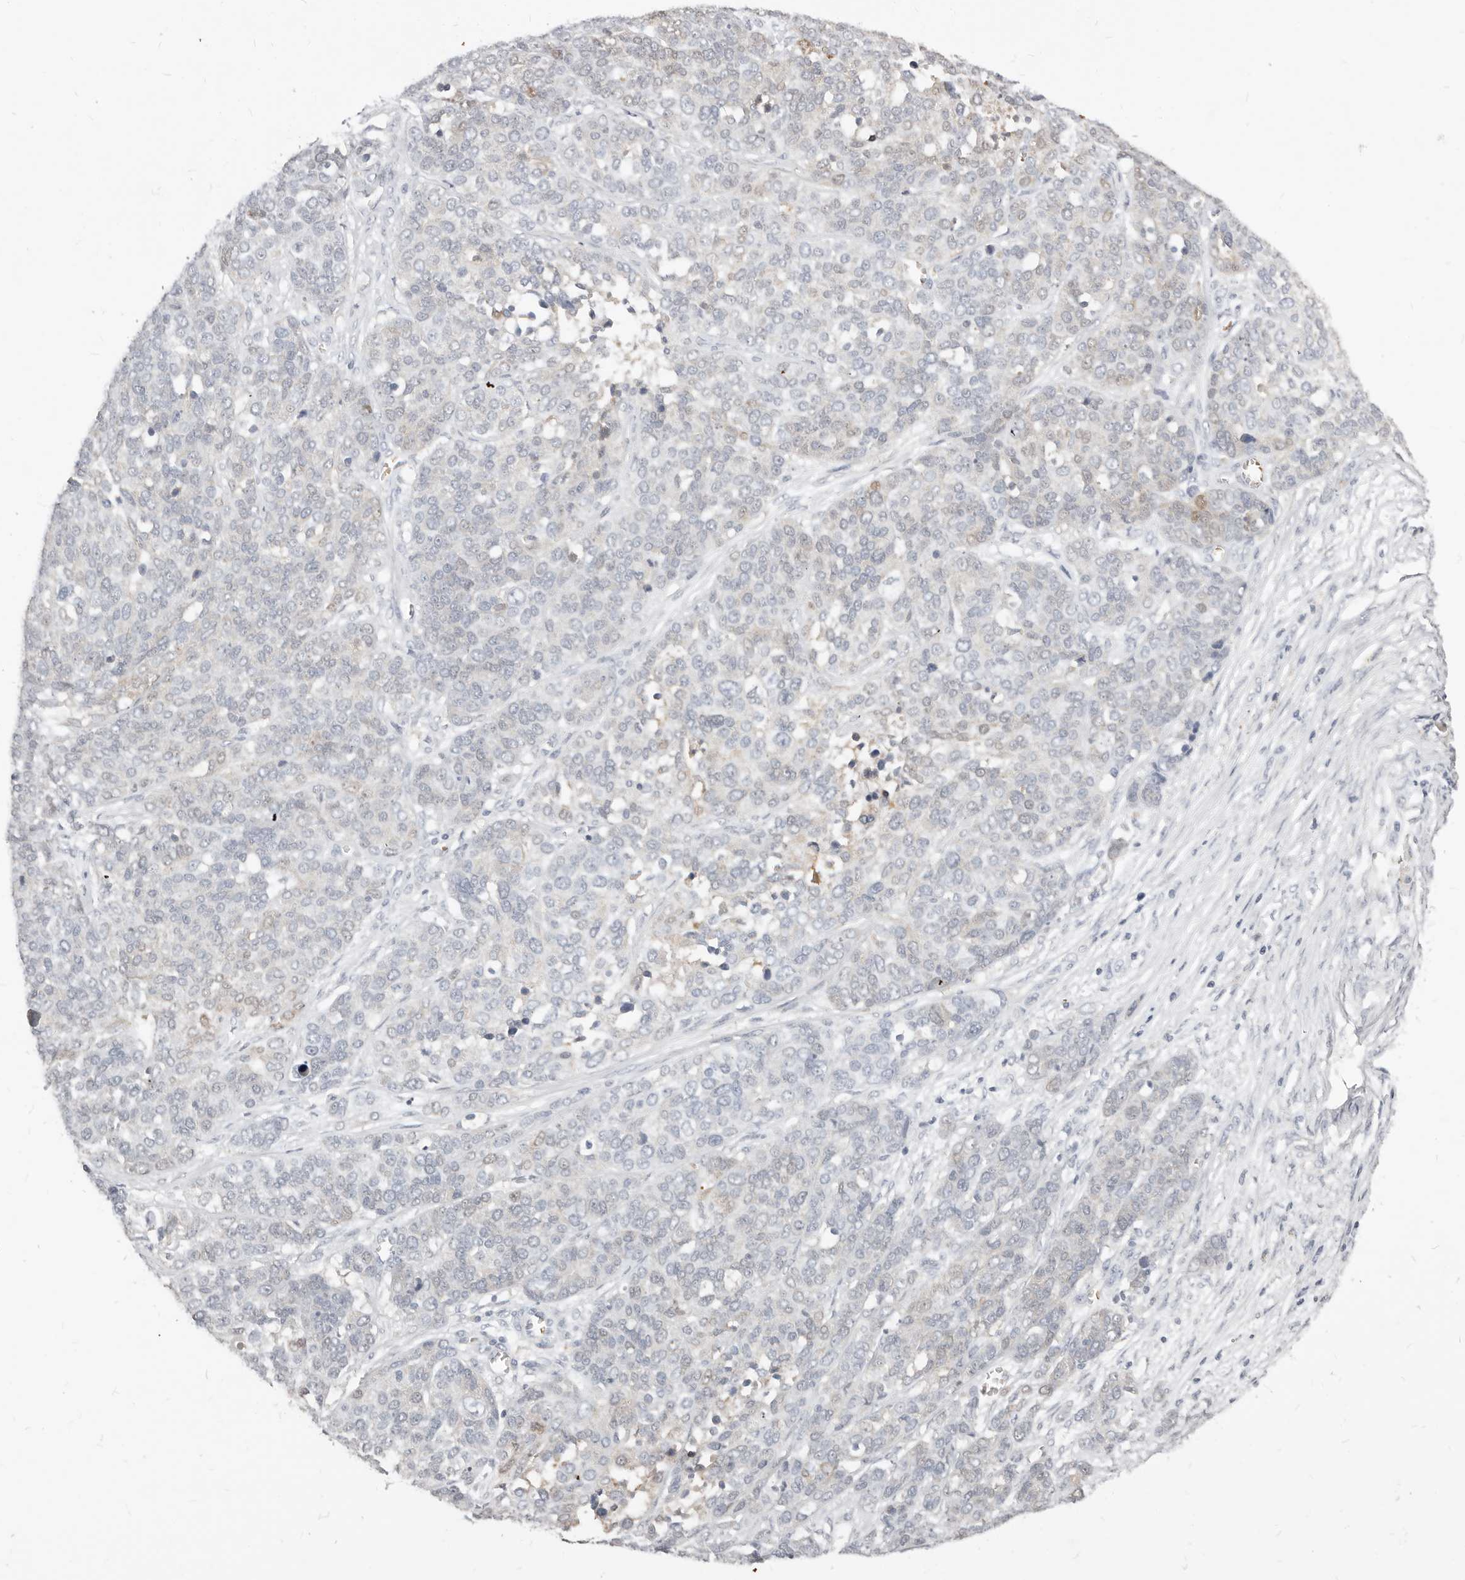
{"staining": {"intensity": "negative", "quantity": "none", "location": "none"}, "tissue": "ovarian cancer", "cell_type": "Tumor cells", "image_type": "cancer", "snomed": [{"axis": "morphology", "description": "Cystadenocarcinoma, serous, NOS"}, {"axis": "topography", "description": "Ovary"}], "caption": "The micrograph exhibits no significant expression in tumor cells of ovarian cancer. (DAB (3,3'-diaminobenzidine) immunohistochemistry (IHC), high magnification).", "gene": "TMEM63B", "patient": {"sex": "female", "age": 44}}